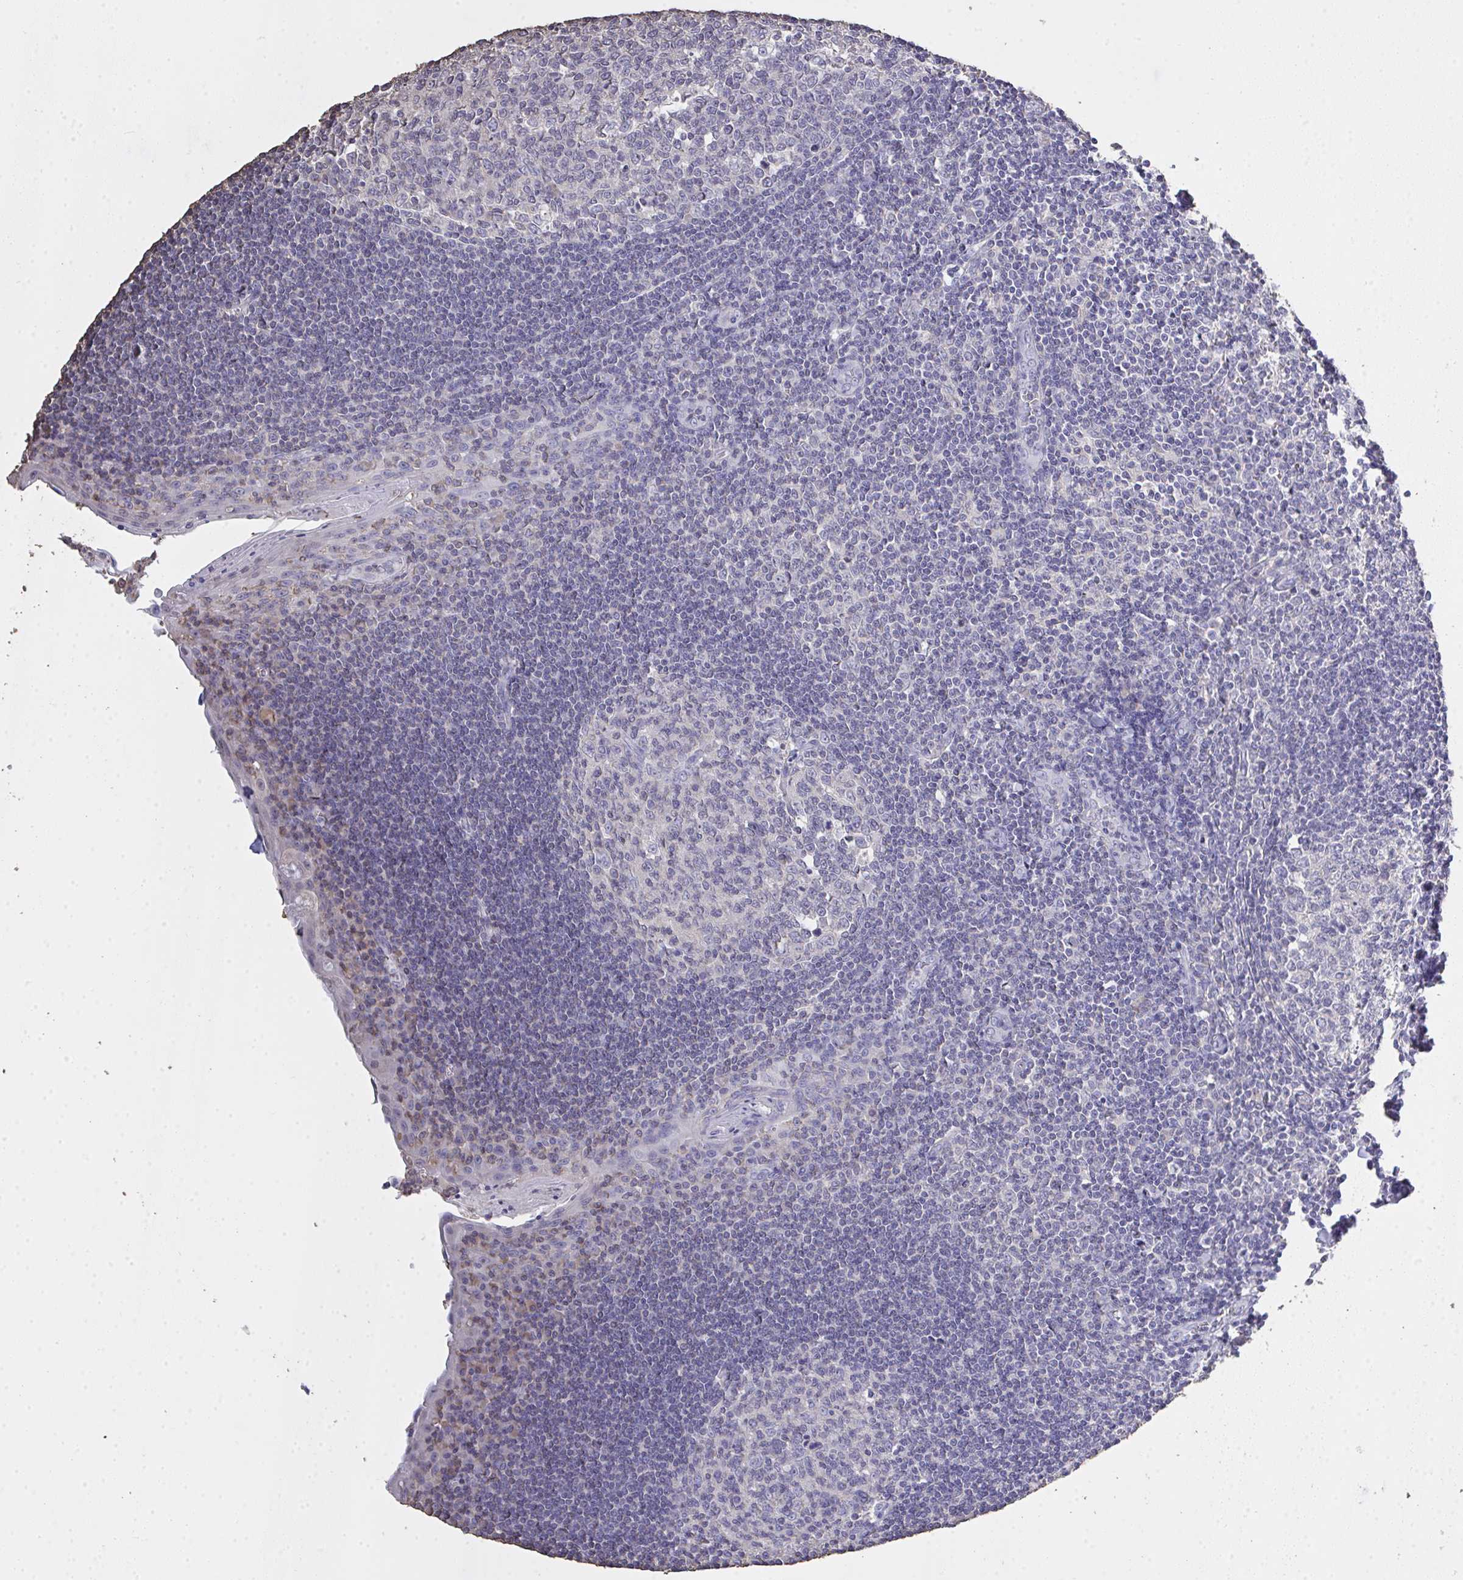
{"staining": {"intensity": "negative", "quantity": "none", "location": "none"}, "tissue": "tonsil", "cell_type": "Germinal center cells", "image_type": "normal", "snomed": [{"axis": "morphology", "description": "Normal tissue, NOS"}, {"axis": "topography", "description": "Tonsil"}], "caption": "Immunohistochemical staining of benign tonsil displays no significant expression in germinal center cells.", "gene": "IL23R", "patient": {"sex": "male", "age": 27}}